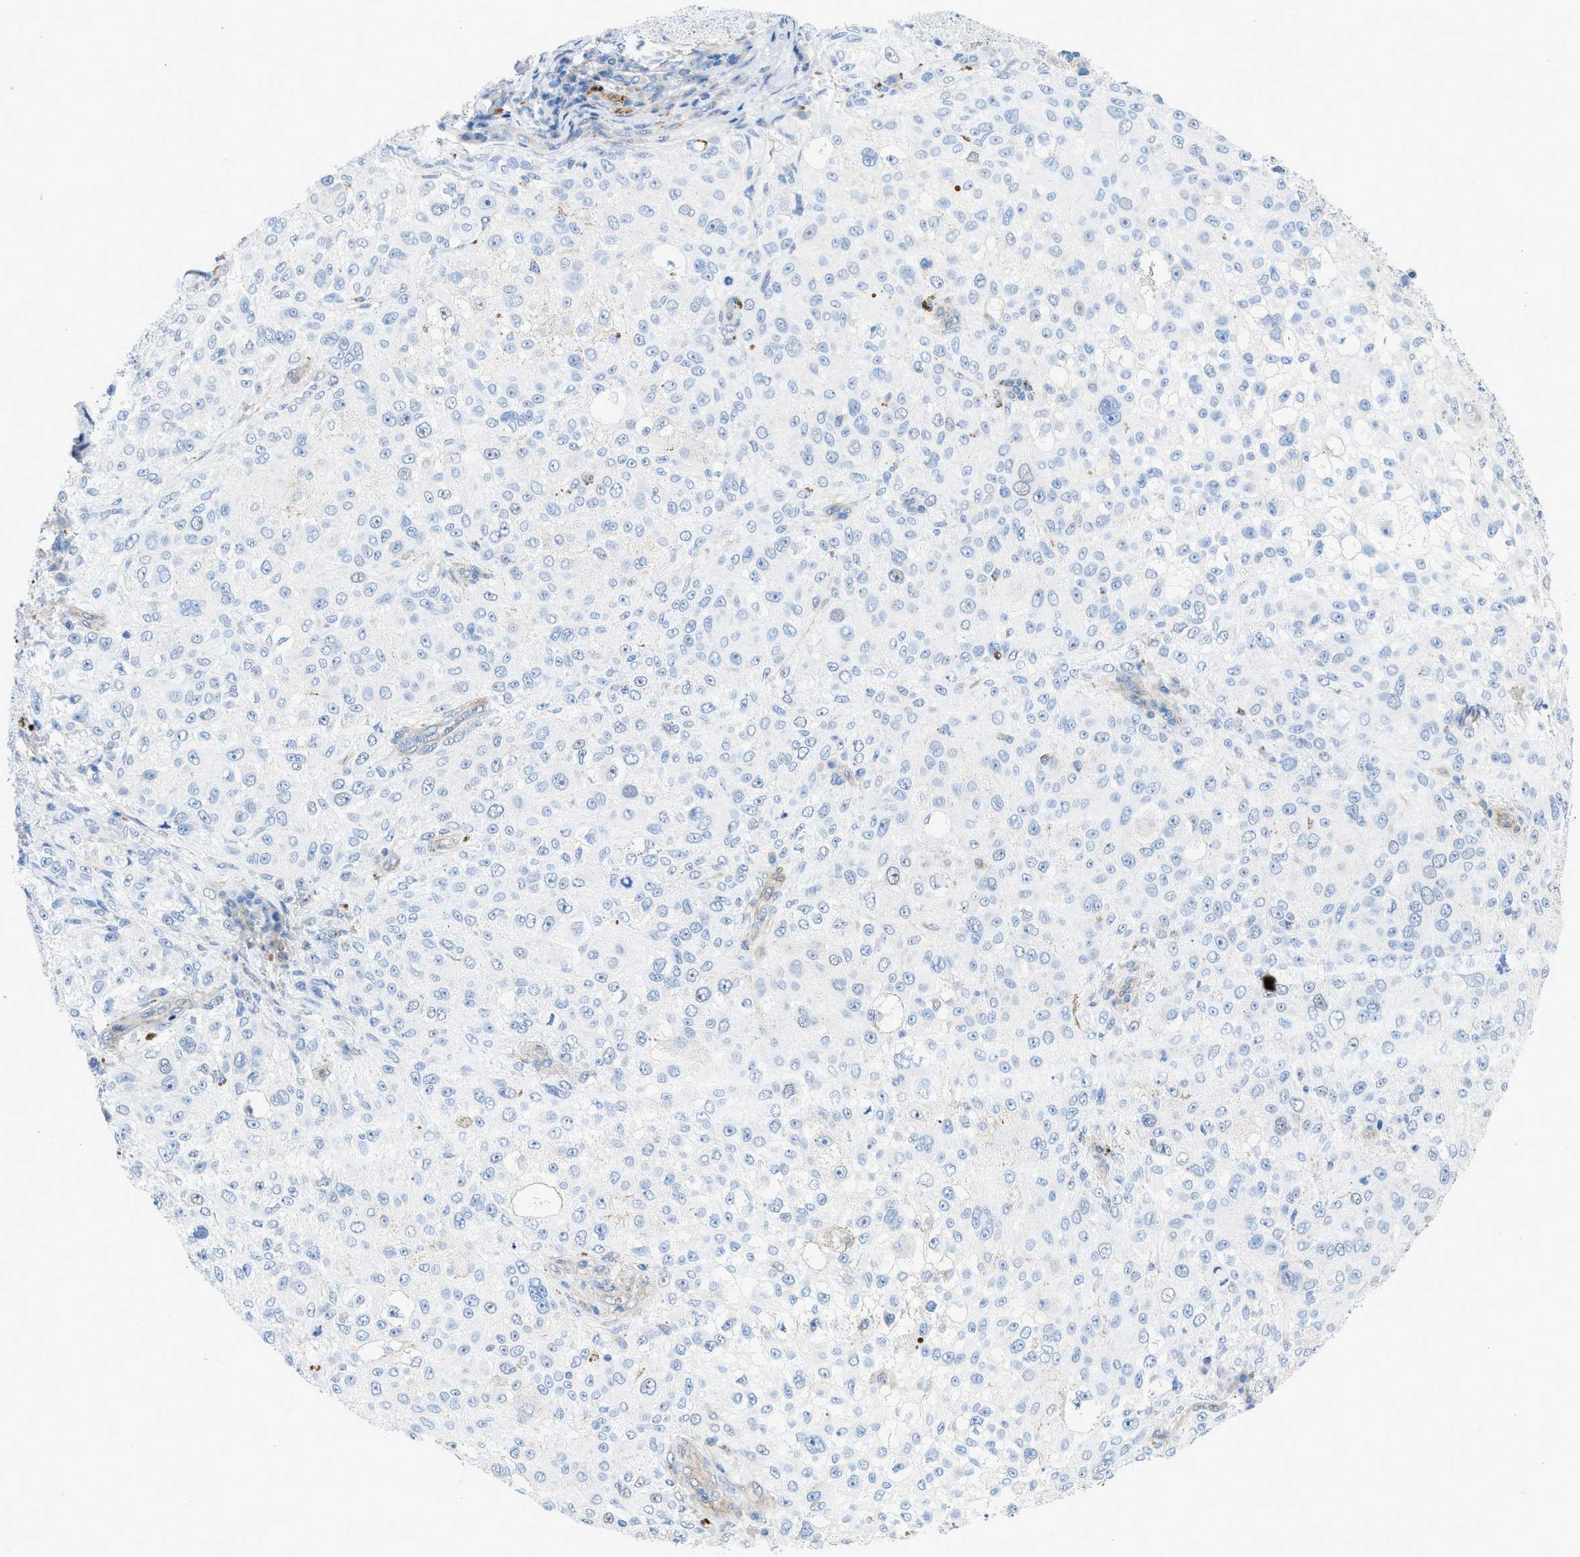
{"staining": {"intensity": "negative", "quantity": "none", "location": "none"}, "tissue": "melanoma", "cell_type": "Tumor cells", "image_type": "cancer", "snomed": [{"axis": "morphology", "description": "Necrosis, NOS"}, {"axis": "morphology", "description": "Malignant melanoma, NOS"}, {"axis": "topography", "description": "Skin"}], "caption": "High power microscopy photomicrograph of an IHC image of malignant melanoma, revealing no significant positivity in tumor cells. (Stains: DAB immunohistochemistry (IHC) with hematoxylin counter stain, Microscopy: brightfield microscopy at high magnification).", "gene": "PDLIM5", "patient": {"sex": "female", "age": 87}}